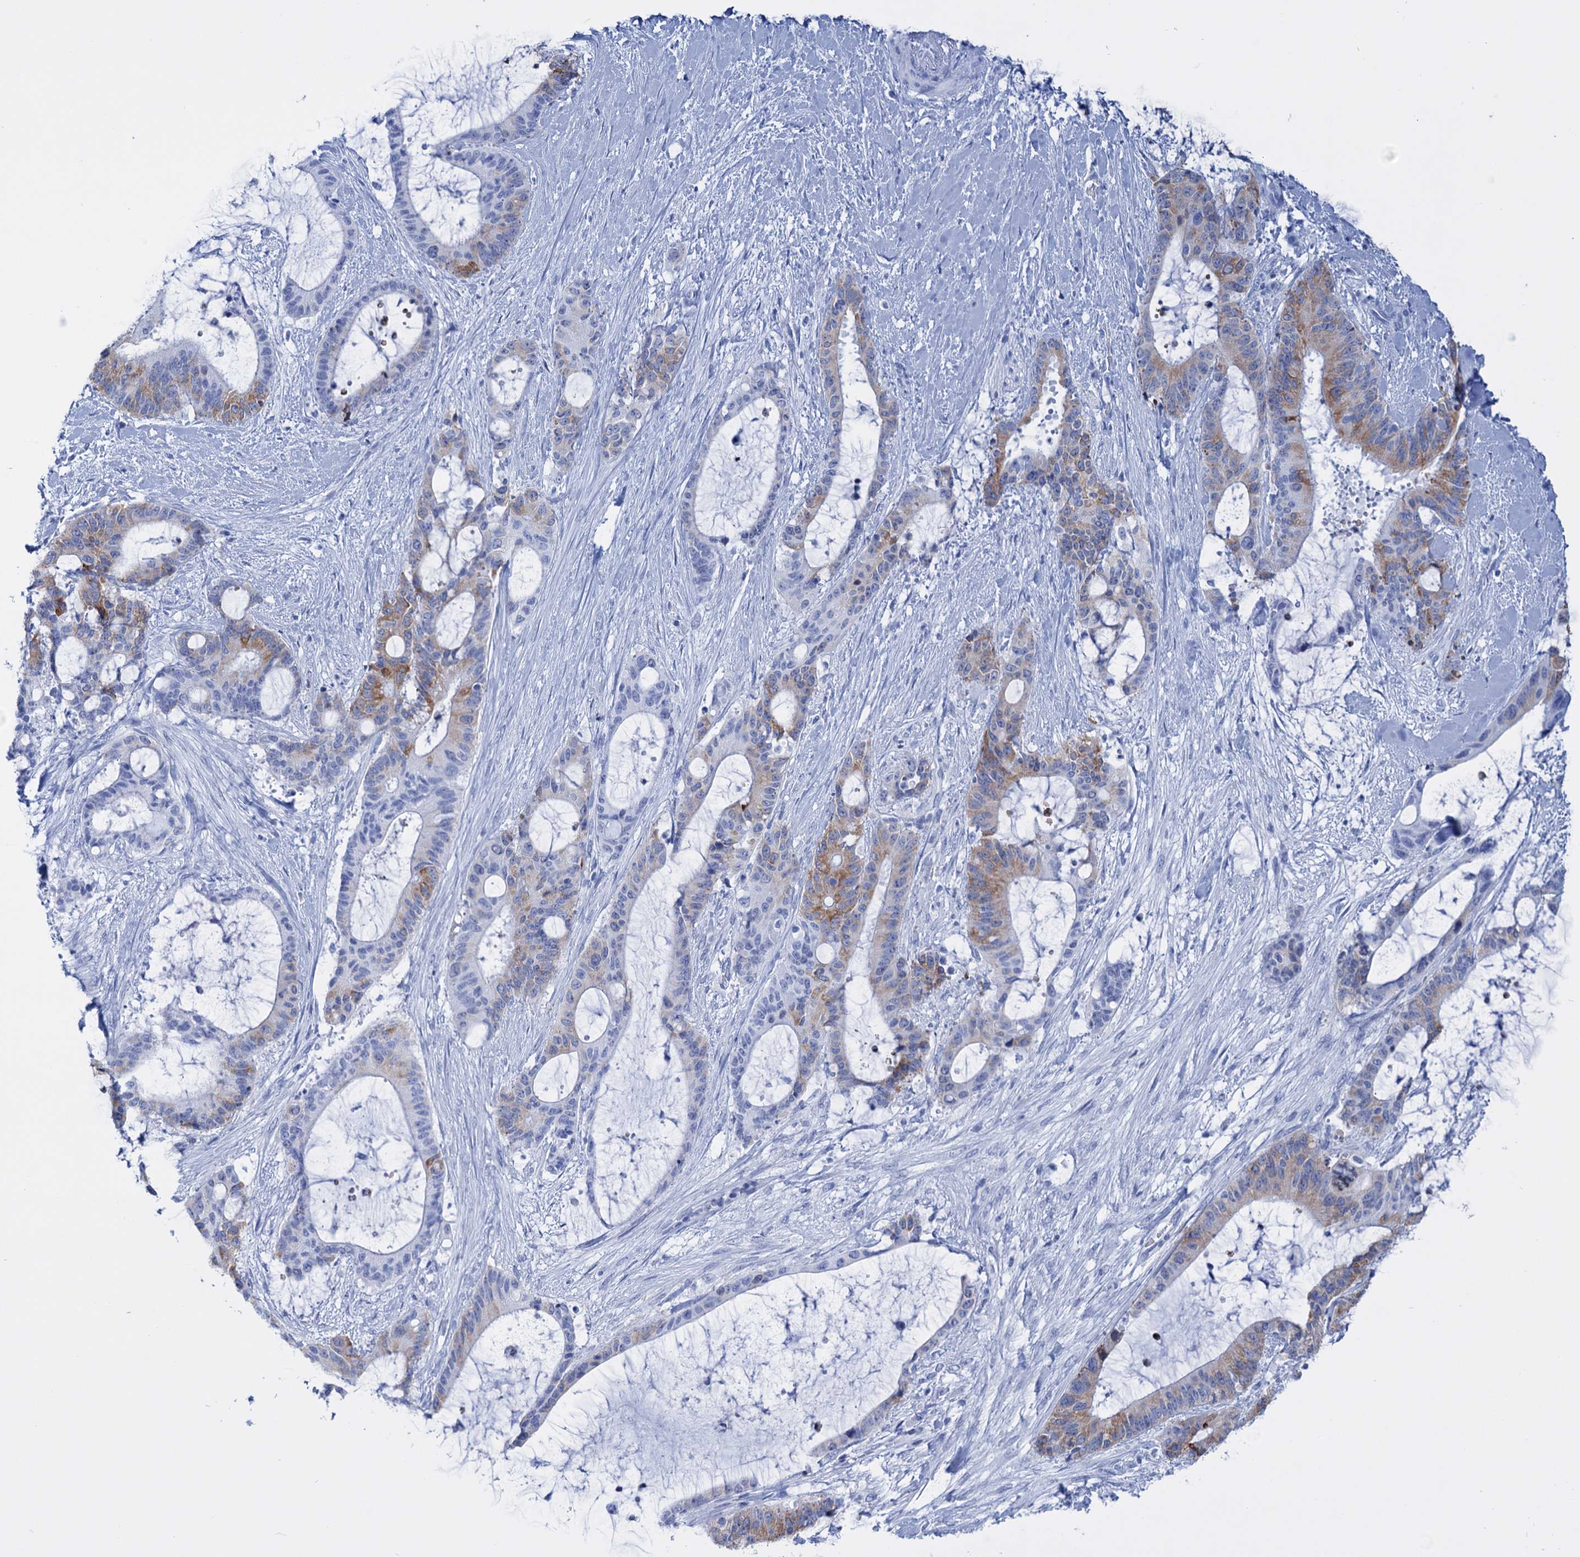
{"staining": {"intensity": "moderate", "quantity": "25%-75%", "location": "cytoplasmic/membranous"}, "tissue": "liver cancer", "cell_type": "Tumor cells", "image_type": "cancer", "snomed": [{"axis": "morphology", "description": "Normal tissue, NOS"}, {"axis": "morphology", "description": "Cholangiocarcinoma"}, {"axis": "topography", "description": "Liver"}, {"axis": "topography", "description": "Peripheral nerve tissue"}], "caption": "High-power microscopy captured an immunohistochemistry (IHC) micrograph of liver cancer (cholangiocarcinoma), revealing moderate cytoplasmic/membranous positivity in about 25%-75% of tumor cells.", "gene": "FBXW12", "patient": {"sex": "female", "age": 73}}